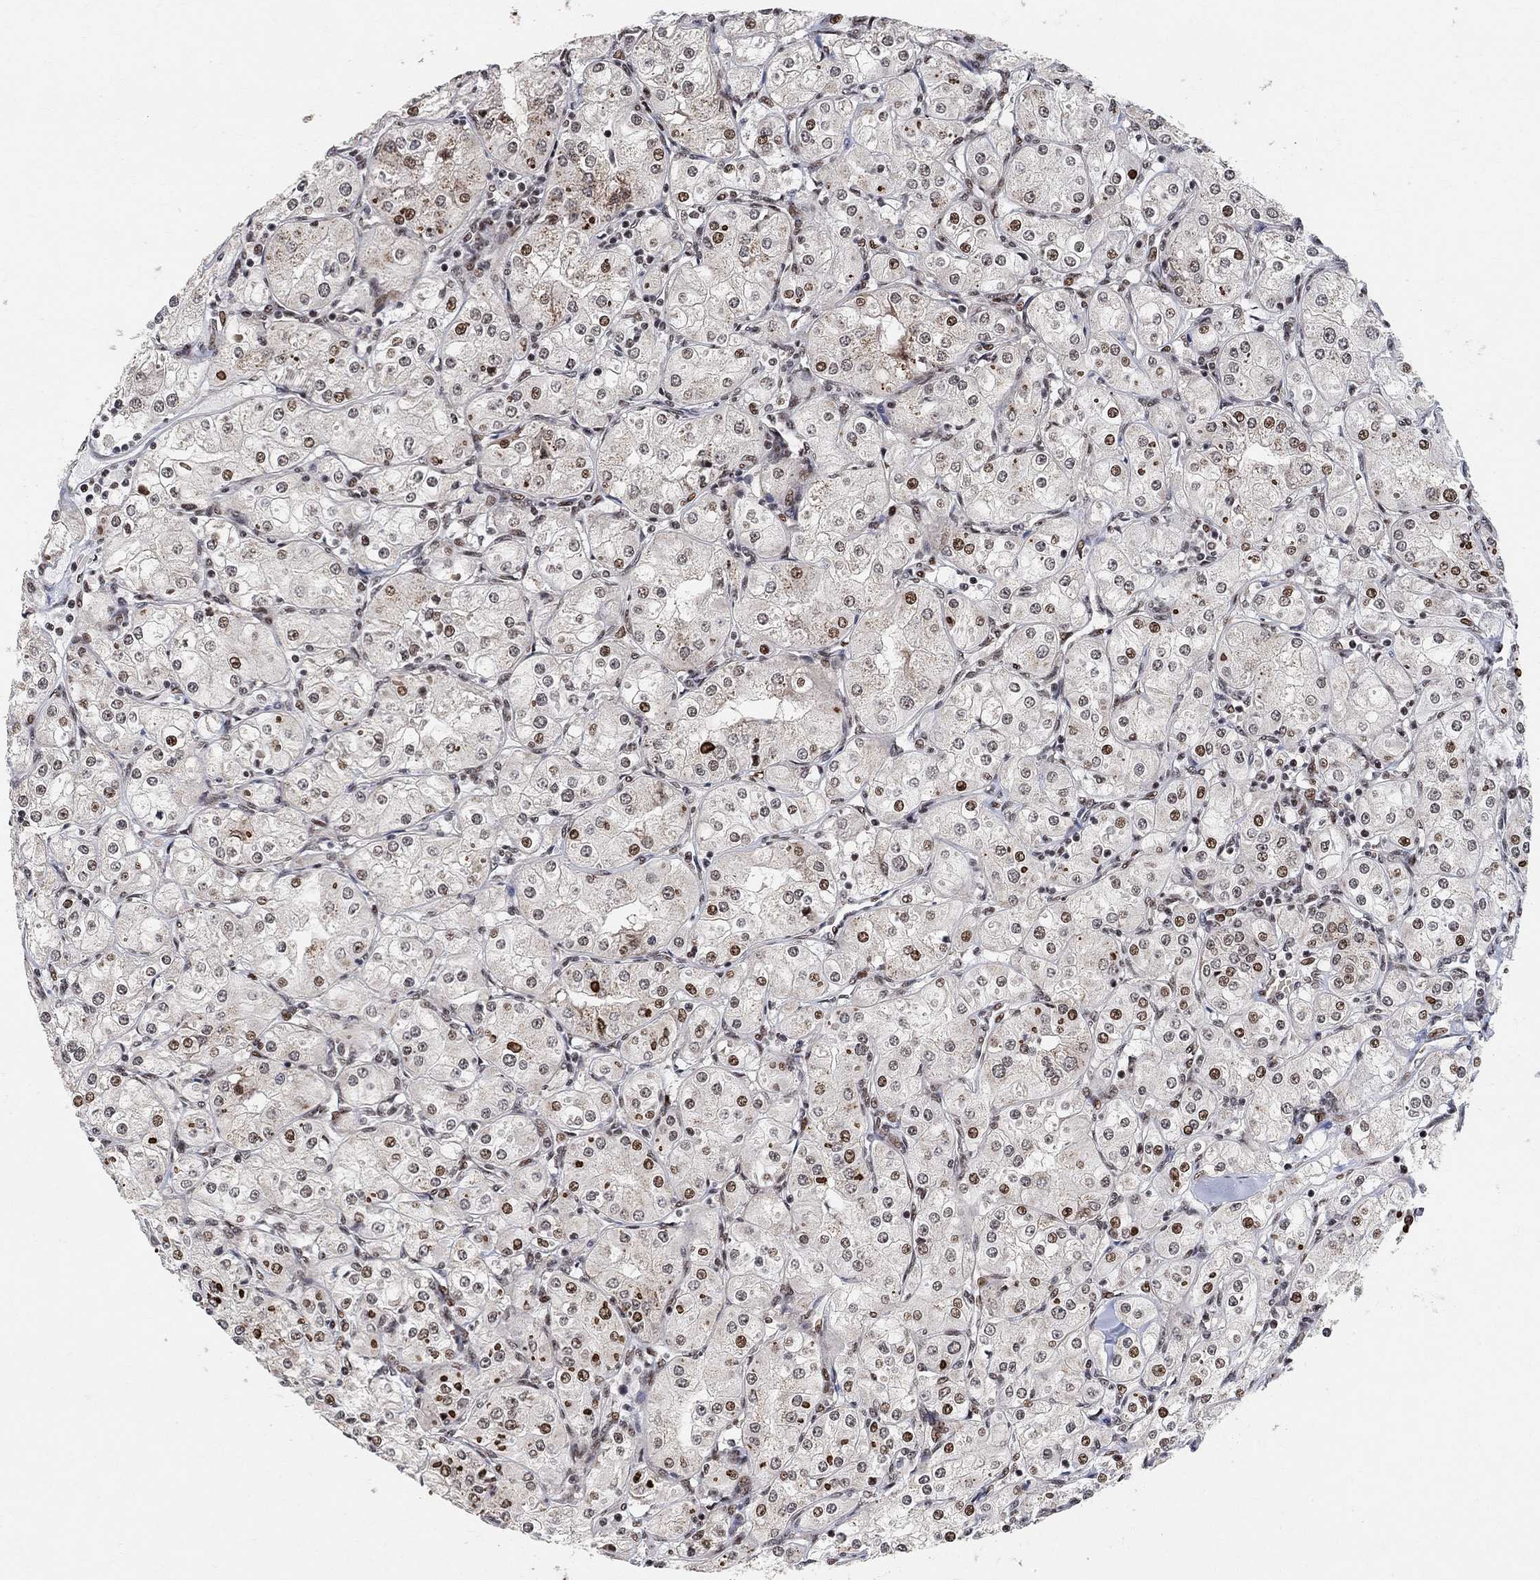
{"staining": {"intensity": "moderate", "quantity": "<25%", "location": "nuclear"}, "tissue": "renal cancer", "cell_type": "Tumor cells", "image_type": "cancer", "snomed": [{"axis": "morphology", "description": "Adenocarcinoma, NOS"}, {"axis": "topography", "description": "Kidney"}], "caption": "Brown immunohistochemical staining in human renal cancer (adenocarcinoma) demonstrates moderate nuclear staining in about <25% of tumor cells.", "gene": "E4F1", "patient": {"sex": "male", "age": 77}}